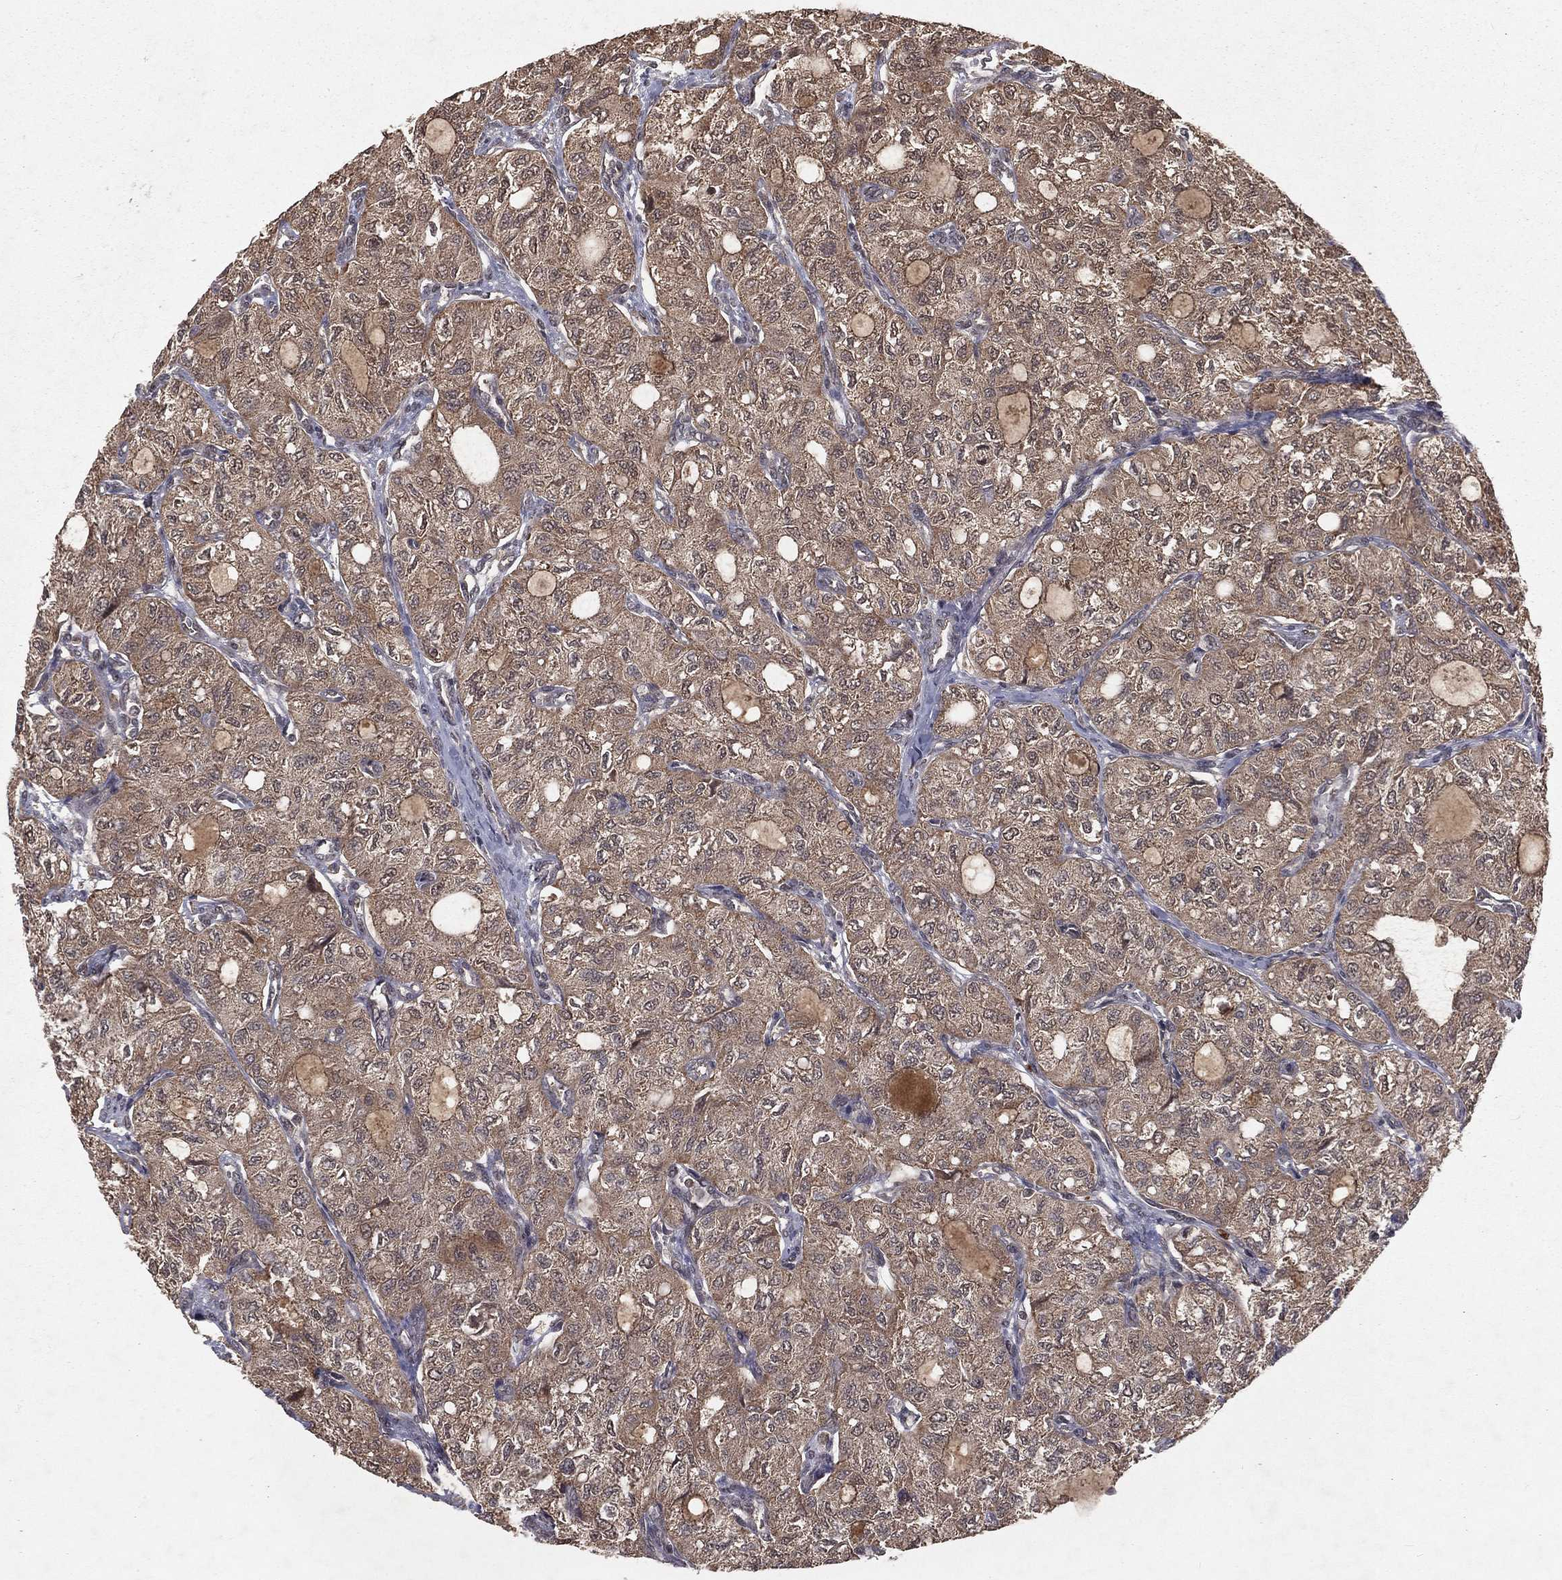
{"staining": {"intensity": "weak", "quantity": "25%-75%", "location": "cytoplasmic/membranous"}, "tissue": "thyroid cancer", "cell_type": "Tumor cells", "image_type": "cancer", "snomed": [{"axis": "morphology", "description": "Follicular adenoma carcinoma, NOS"}, {"axis": "topography", "description": "Thyroid gland"}], "caption": "Human thyroid cancer stained with a protein marker shows weak staining in tumor cells.", "gene": "ZDHHC15", "patient": {"sex": "male", "age": 75}}